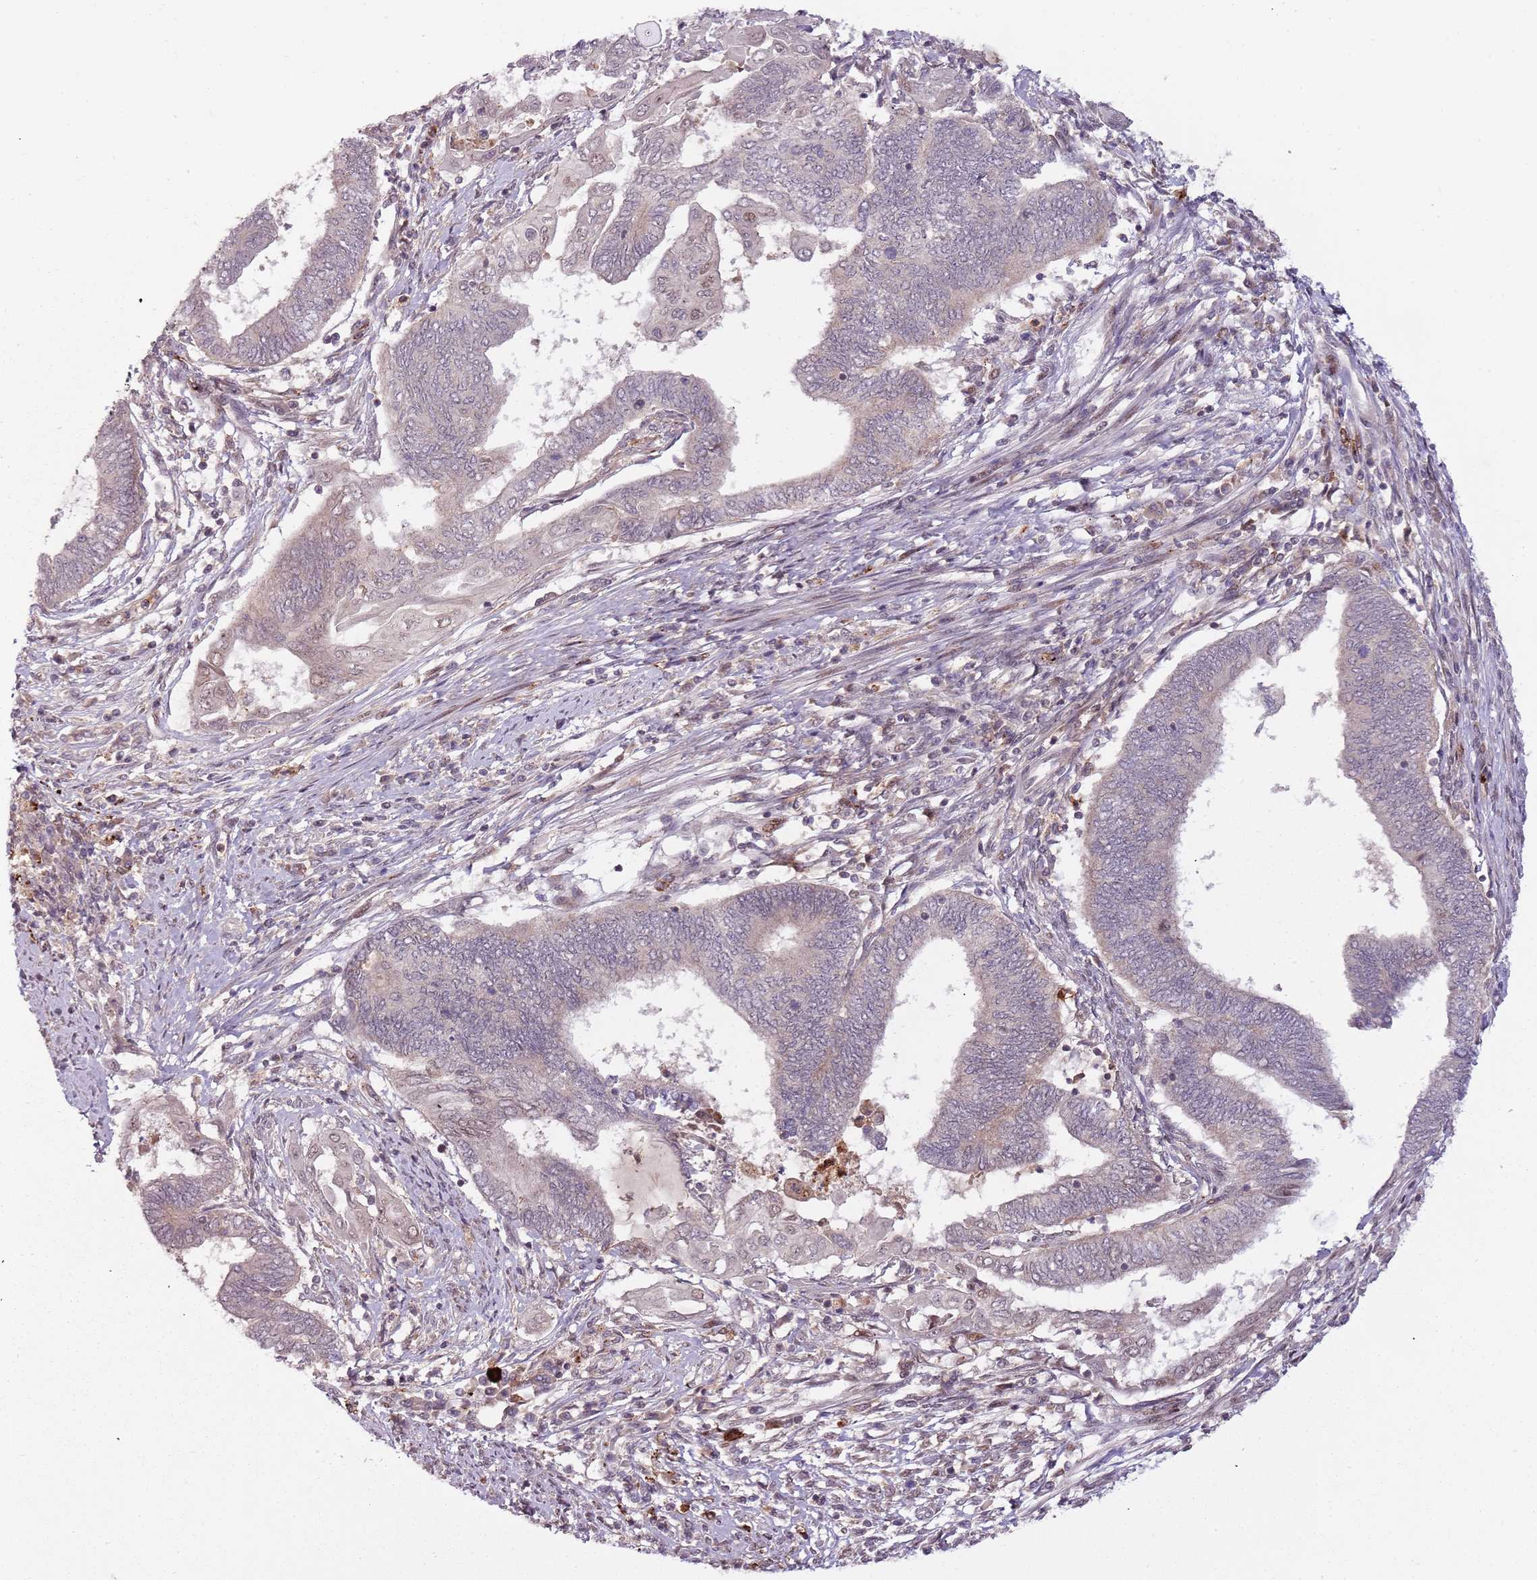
{"staining": {"intensity": "strong", "quantity": "25%-75%", "location": "cytoplasmic/membranous"}, "tissue": "endometrial cancer", "cell_type": "Tumor cells", "image_type": "cancer", "snomed": [{"axis": "morphology", "description": "Adenocarcinoma, NOS"}, {"axis": "topography", "description": "Uterus"}, {"axis": "topography", "description": "Endometrium"}], "caption": "Tumor cells demonstrate strong cytoplasmic/membranous expression in about 25%-75% of cells in endometrial cancer (adenocarcinoma).", "gene": "ULK3", "patient": {"sex": "female", "age": 70}}